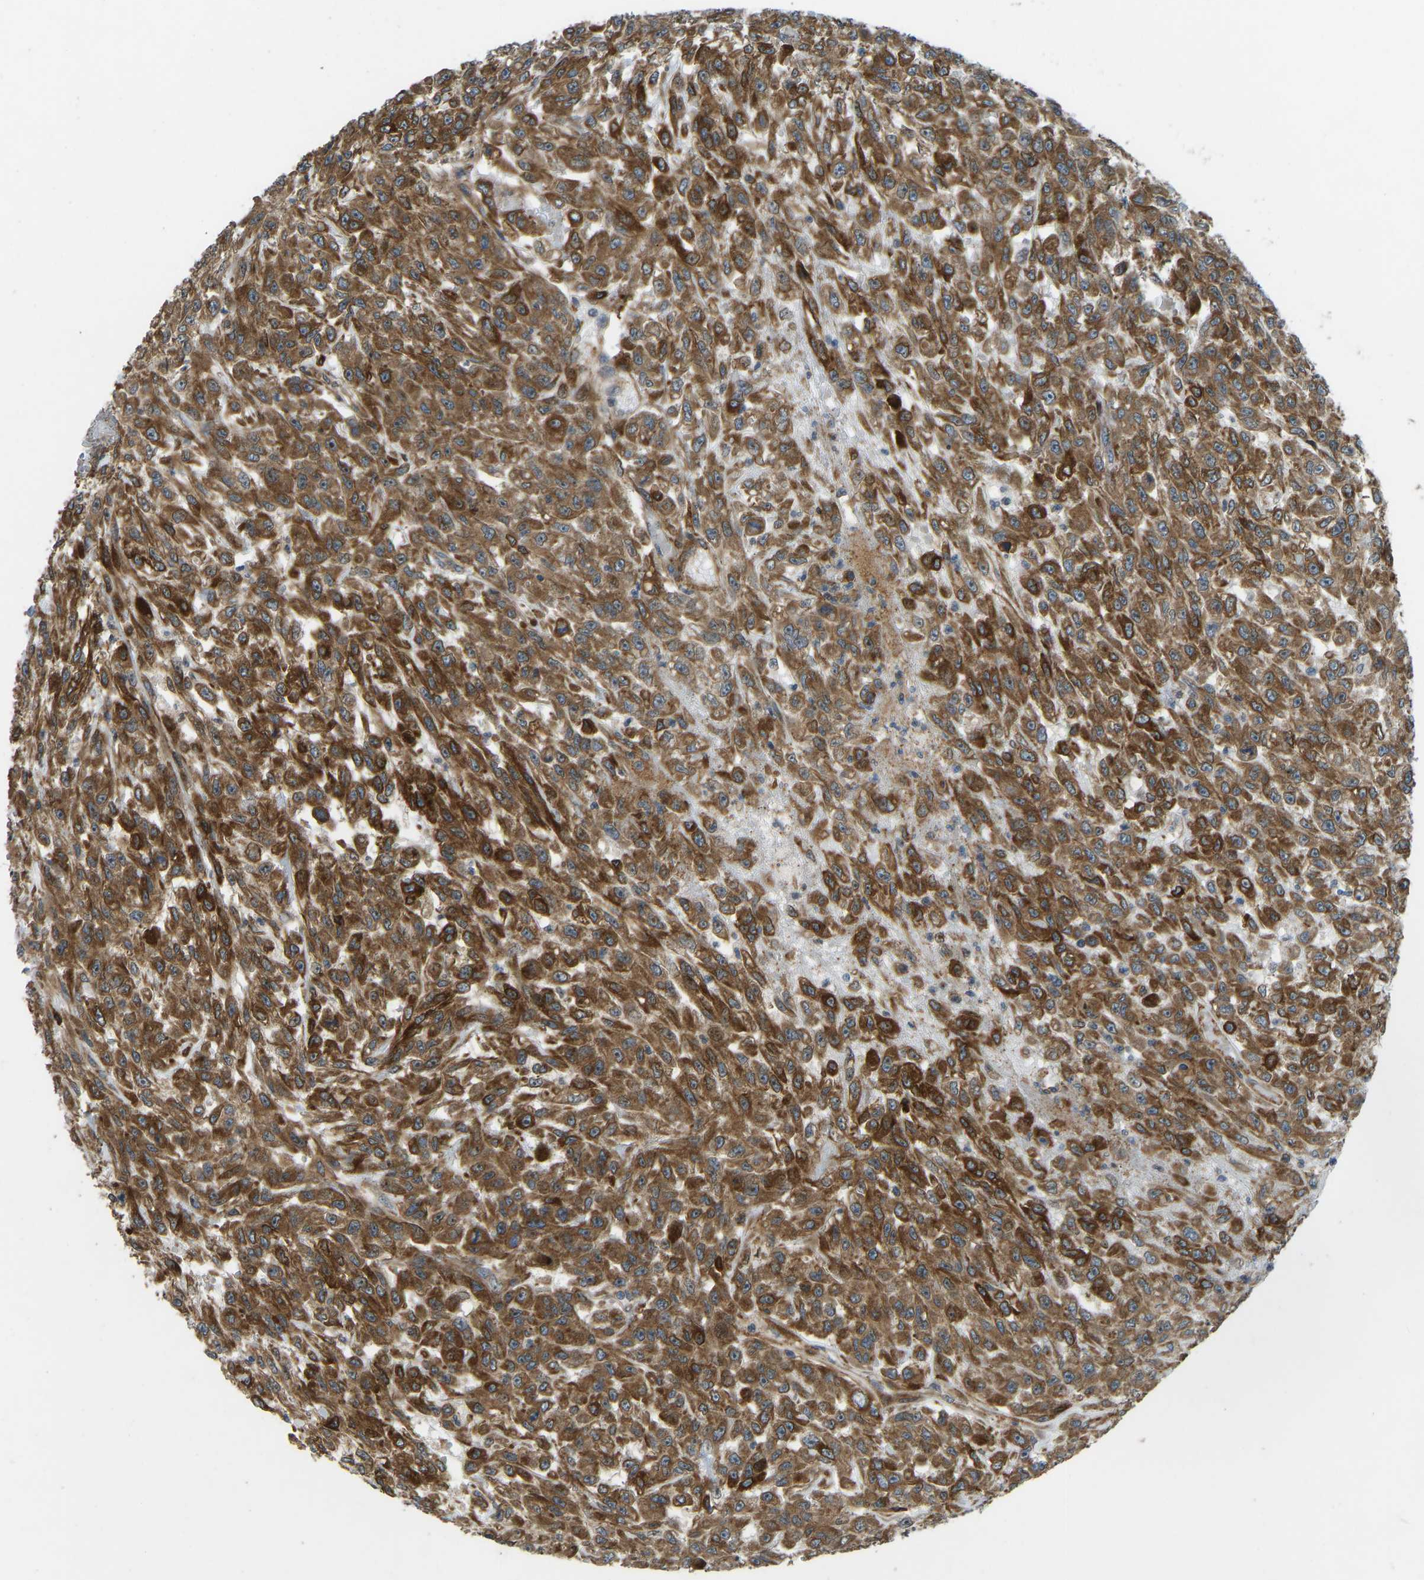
{"staining": {"intensity": "strong", "quantity": ">75%", "location": "cytoplasmic/membranous"}, "tissue": "urothelial cancer", "cell_type": "Tumor cells", "image_type": "cancer", "snomed": [{"axis": "morphology", "description": "Urothelial carcinoma, High grade"}, {"axis": "topography", "description": "Urinary bladder"}], "caption": "A brown stain labels strong cytoplasmic/membranous positivity of a protein in human urothelial carcinoma (high-grade) tumor cells.", "gene": "OS9", "patient": {"sex": "male", "age": 46}}